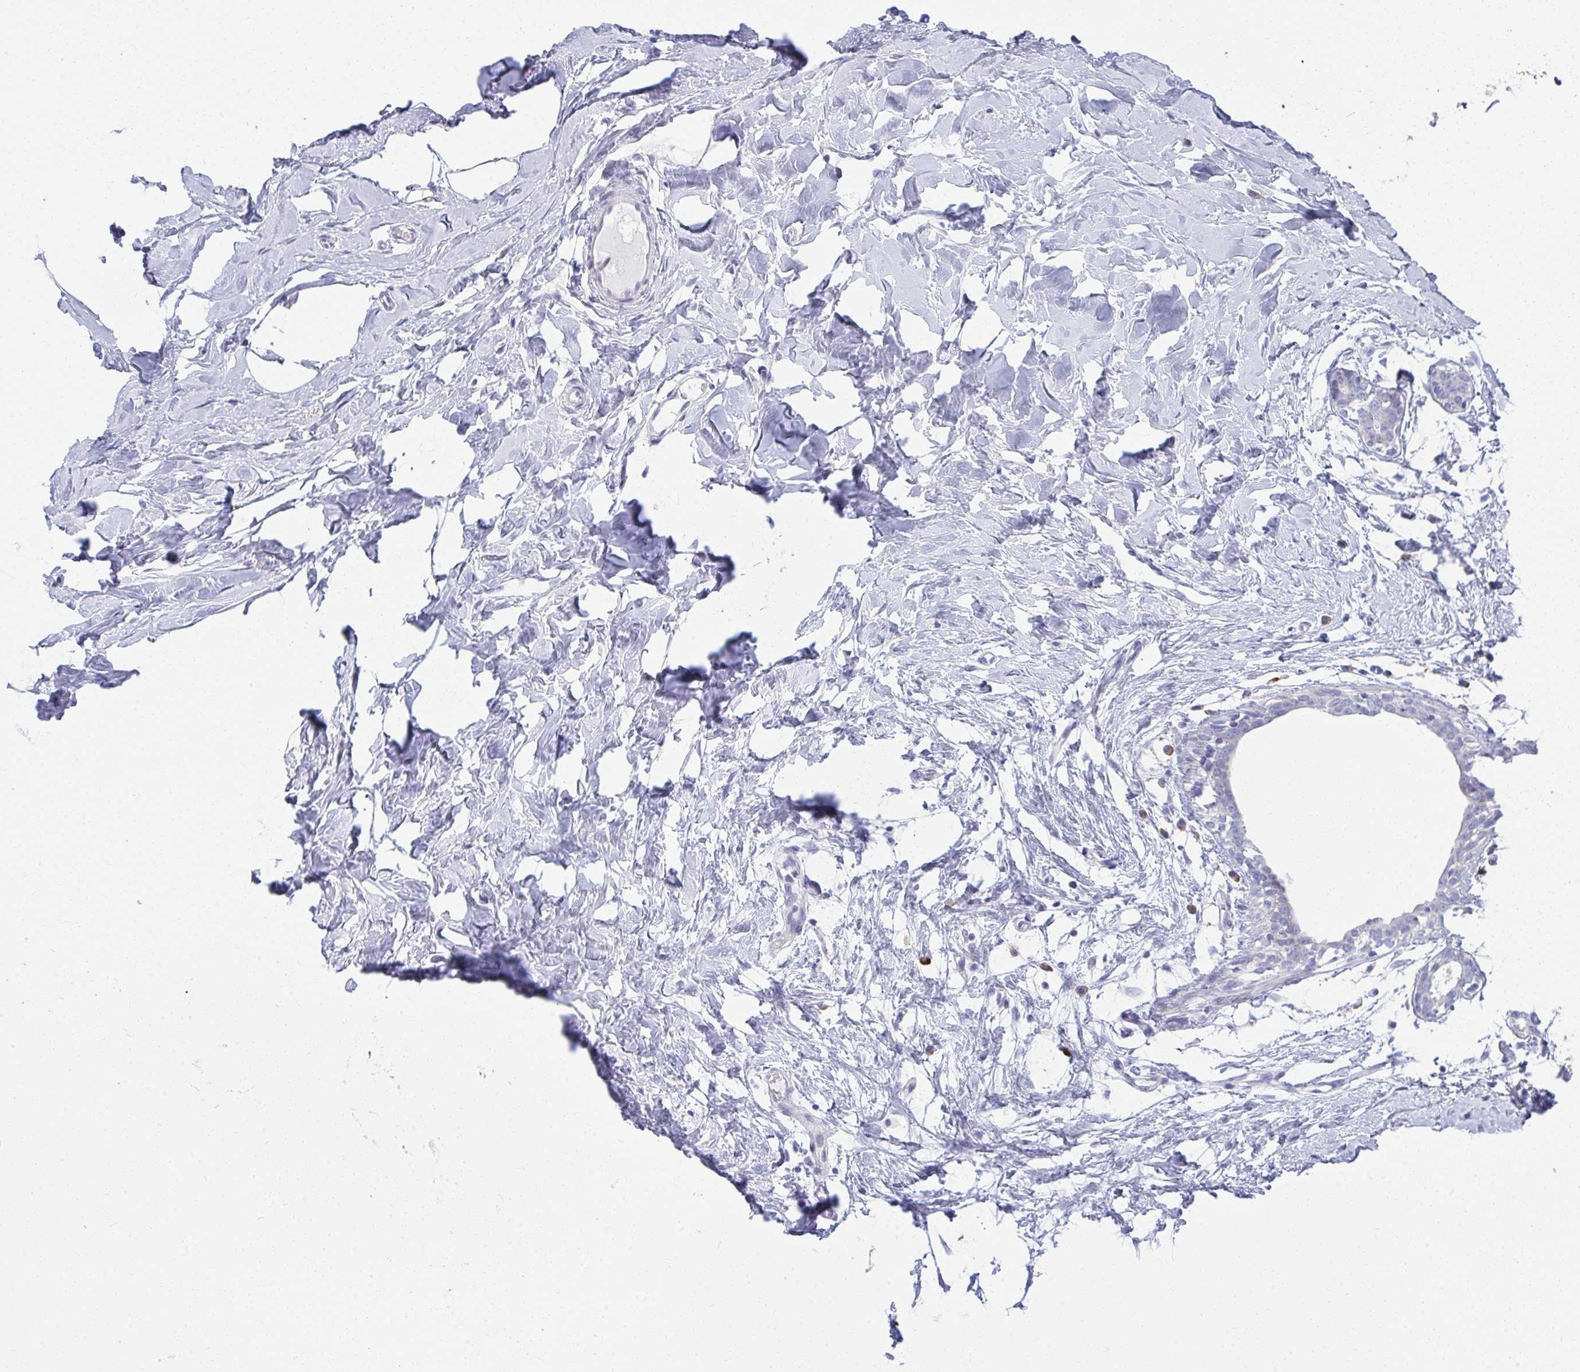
{"staining": {"intensity": "negative", "quantity": "none", "location": "none"}, "tissue": "breast", "cell_type": "Adipocytes", "image_type": "normal", "snomed": [{"axis": "morphology", "description": "Normal tissue, NOS"}, {"axis": "topography", "description": "Breast"}], "caption": "DAB immunohistochemical staining of benign human breast shows no significant staining in adipocytes. The staining is performed using DAB brown chromogen with nuclei counter-stained in using hematoxylin.", "gene": "FASLG", "patient": {"sex": "female", "age": 27}}